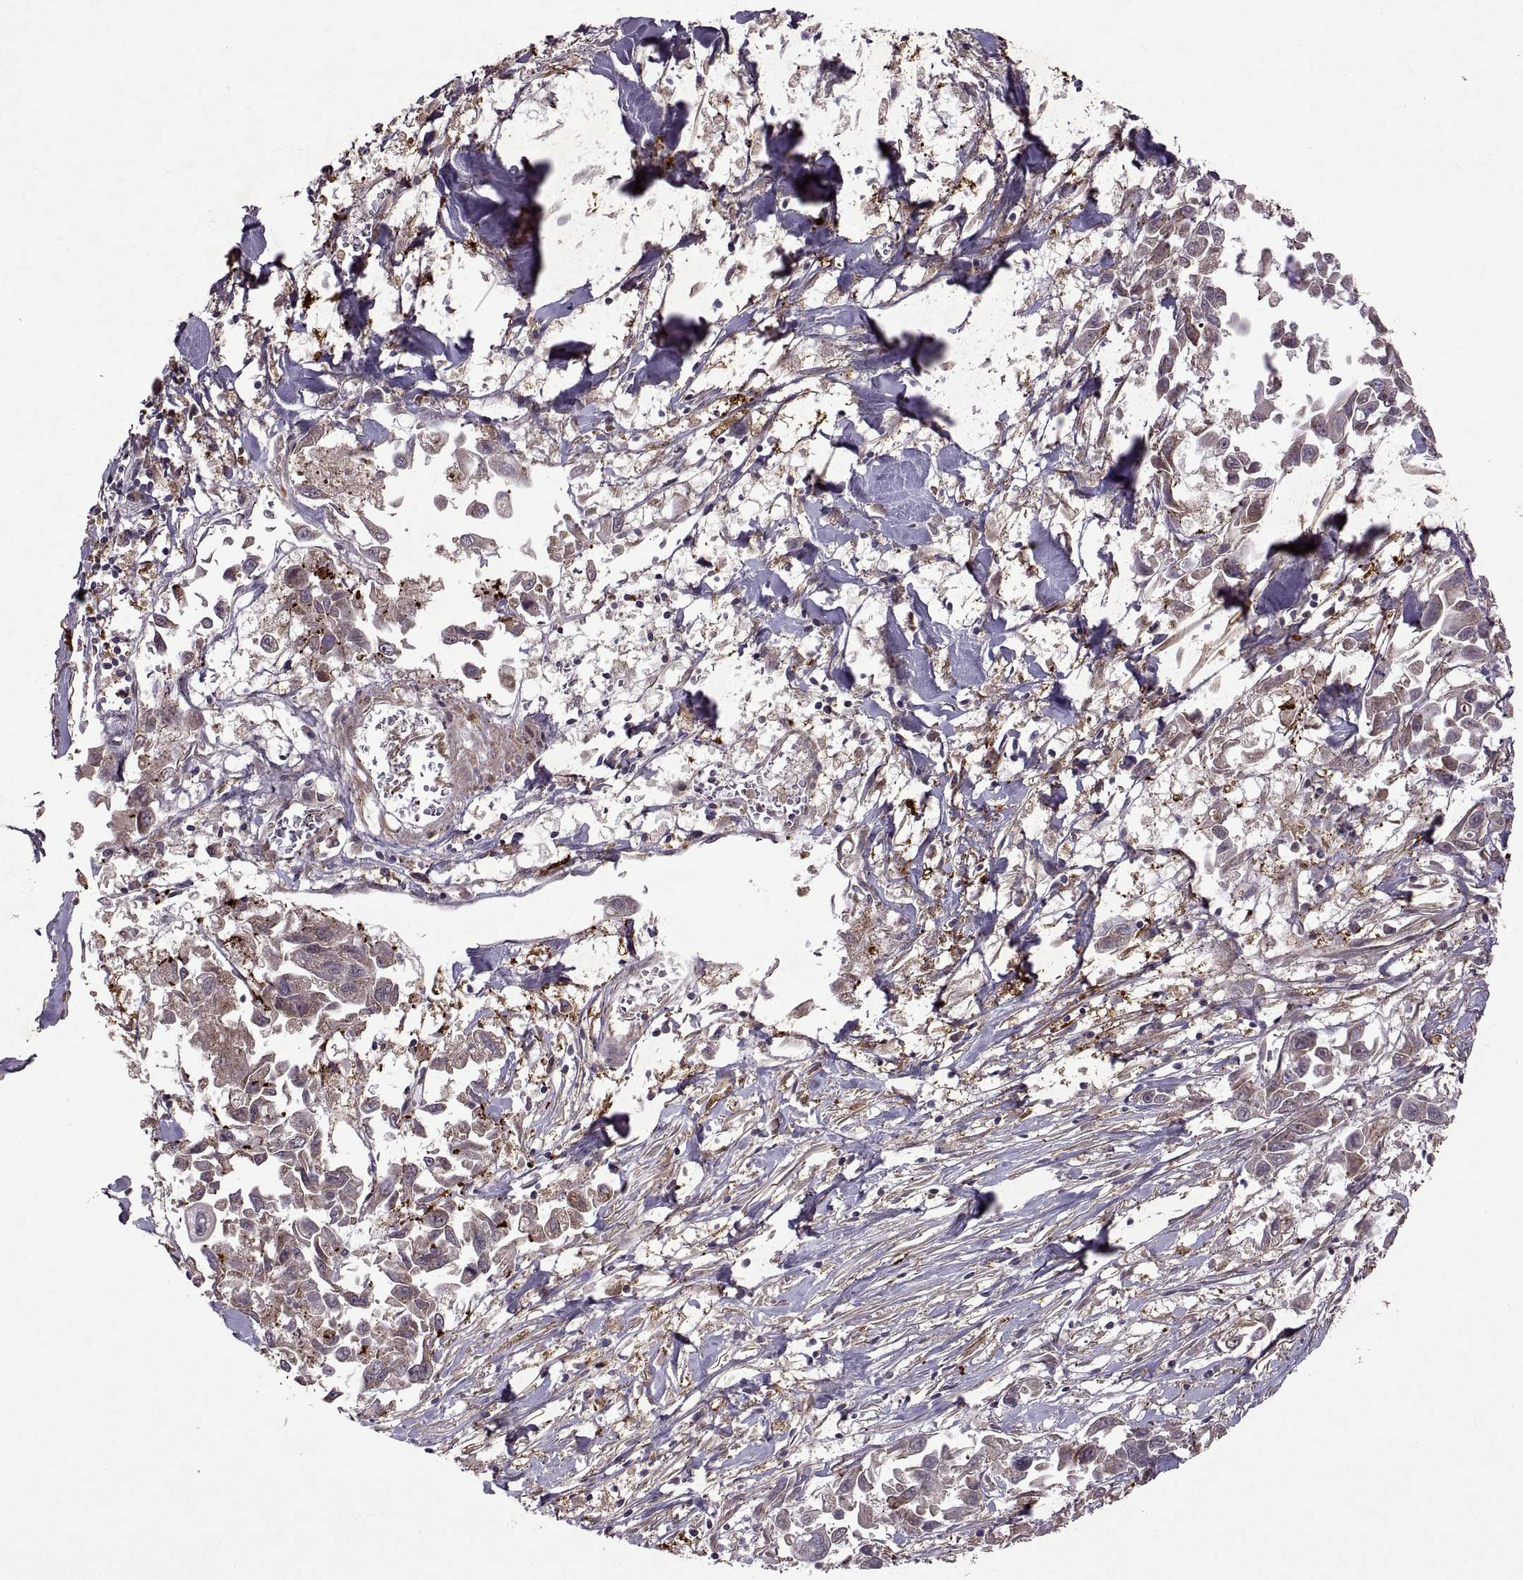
{"staining": {"intensity": "negative", "quantity": "none", "location": "none"}, "tissue": "pancreatic cancer", "cell_type": "Tumor cells", "image_type": "cancer", "snomed": [{"axis": "morphology", "description": "Adenocarcinoma, NOS"}, {"axis": "topography", "description": "Pancreas"}], "caption": "The photomicrograph reveals no significant expression in tumor cells of pancreatic cancer.", "gene": "PTOV1", "patient": {"sex": "female", "age": 83}}